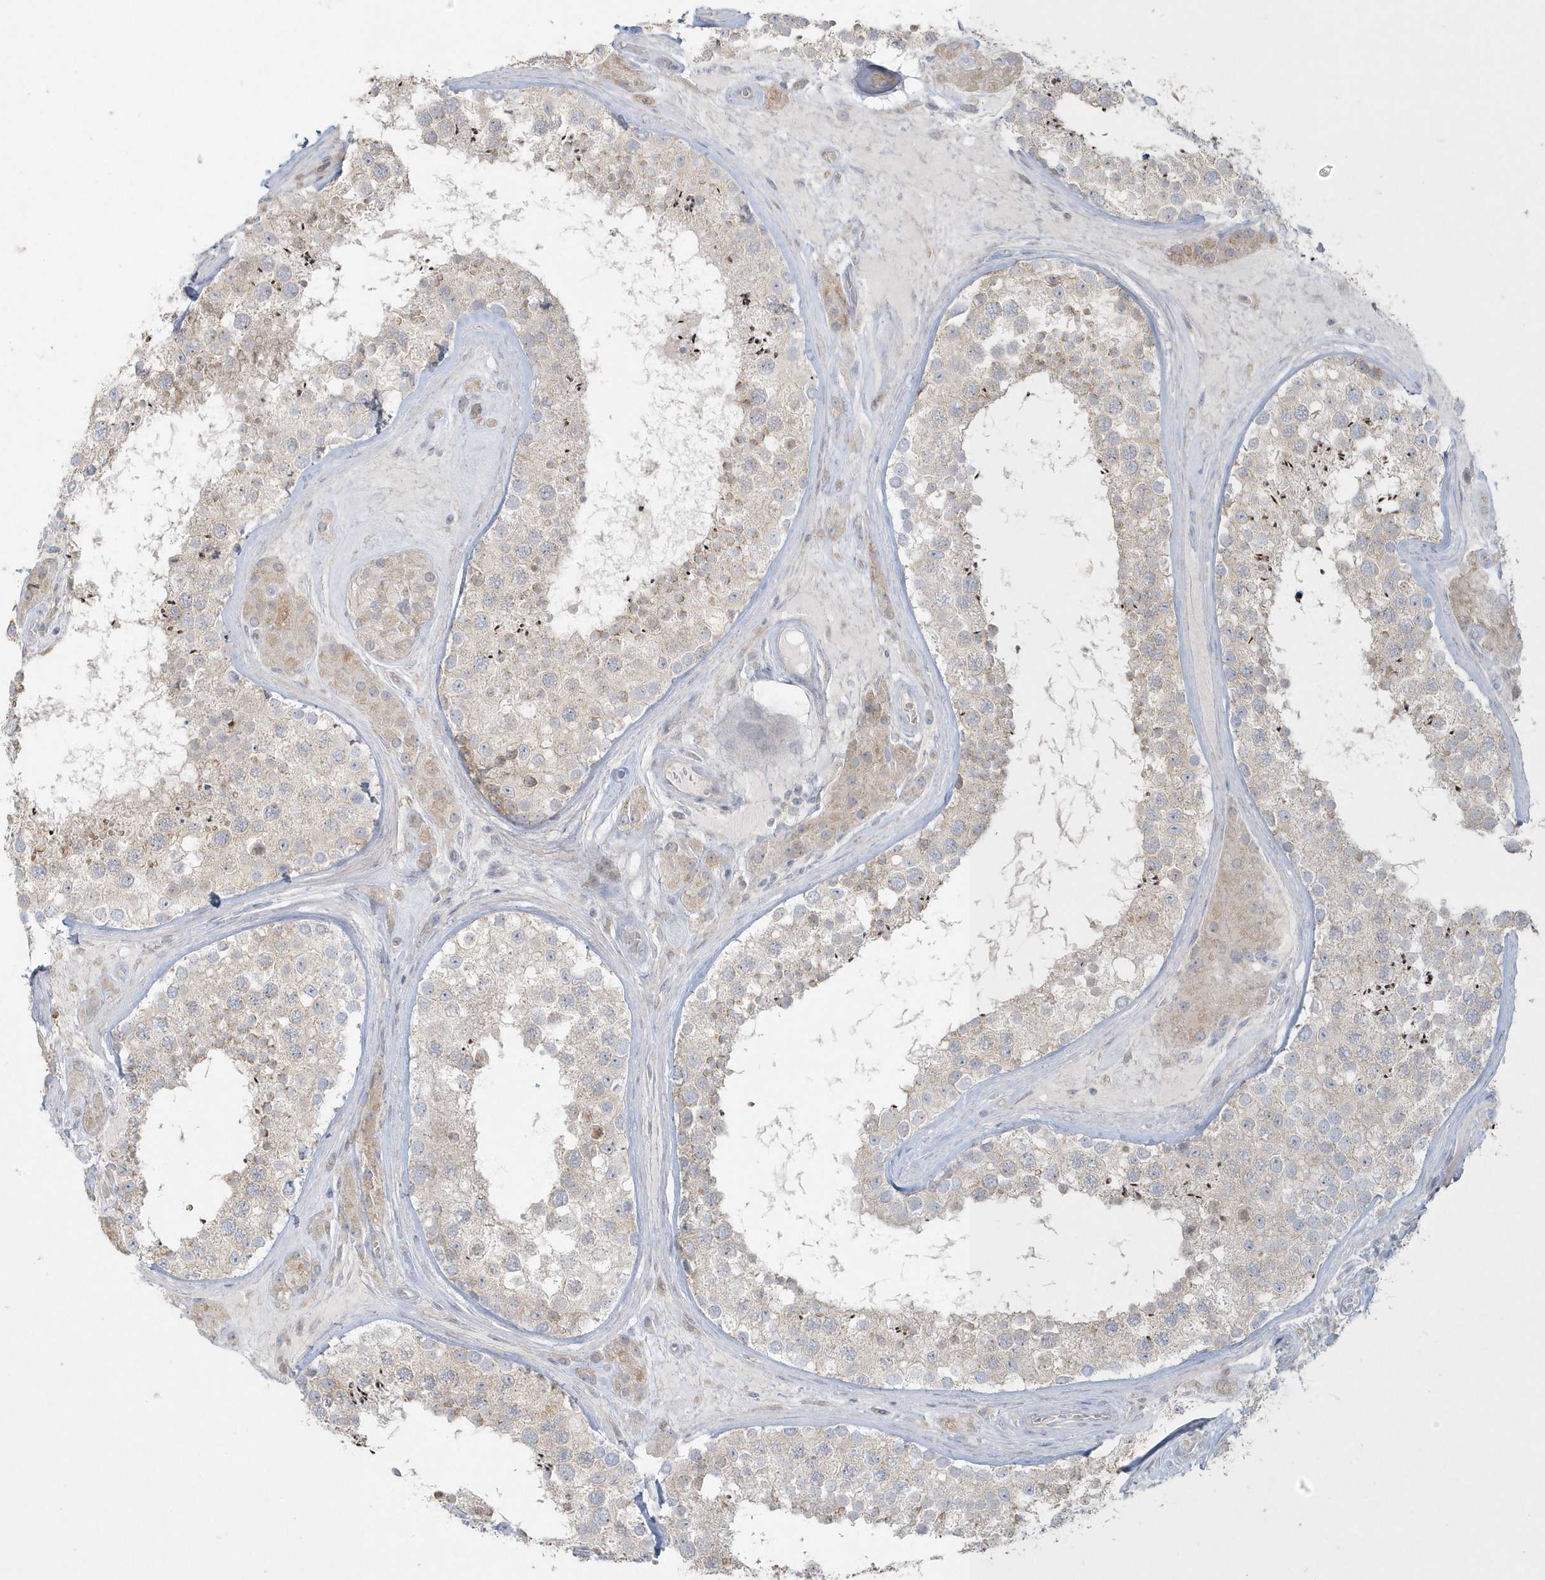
{"staining": {"intensity": "weak", "quantity": "25%-75%", "location": "cytoplasmic/membranous"}, "tissue": "testis", "cell_type": "Cells in seminiferous ducts", "image_type": "normal", "snomed": [{"axis": "morphology", "description": "Normal tissue, NOS"}, {"axis": "topography", "description": "Testis"}], "caption": "IHC micrograph of benign testis: human testis stained using immunohistochemistry shows low levels of weak protein expression localized specifically in the cytoplasmic/membranous of cells in seminiferous ducts, appearing as a cytoplasmic/membranous brown color.", "gene": "BLTP3A", "patient": {"sex": "male", "age": 46}}